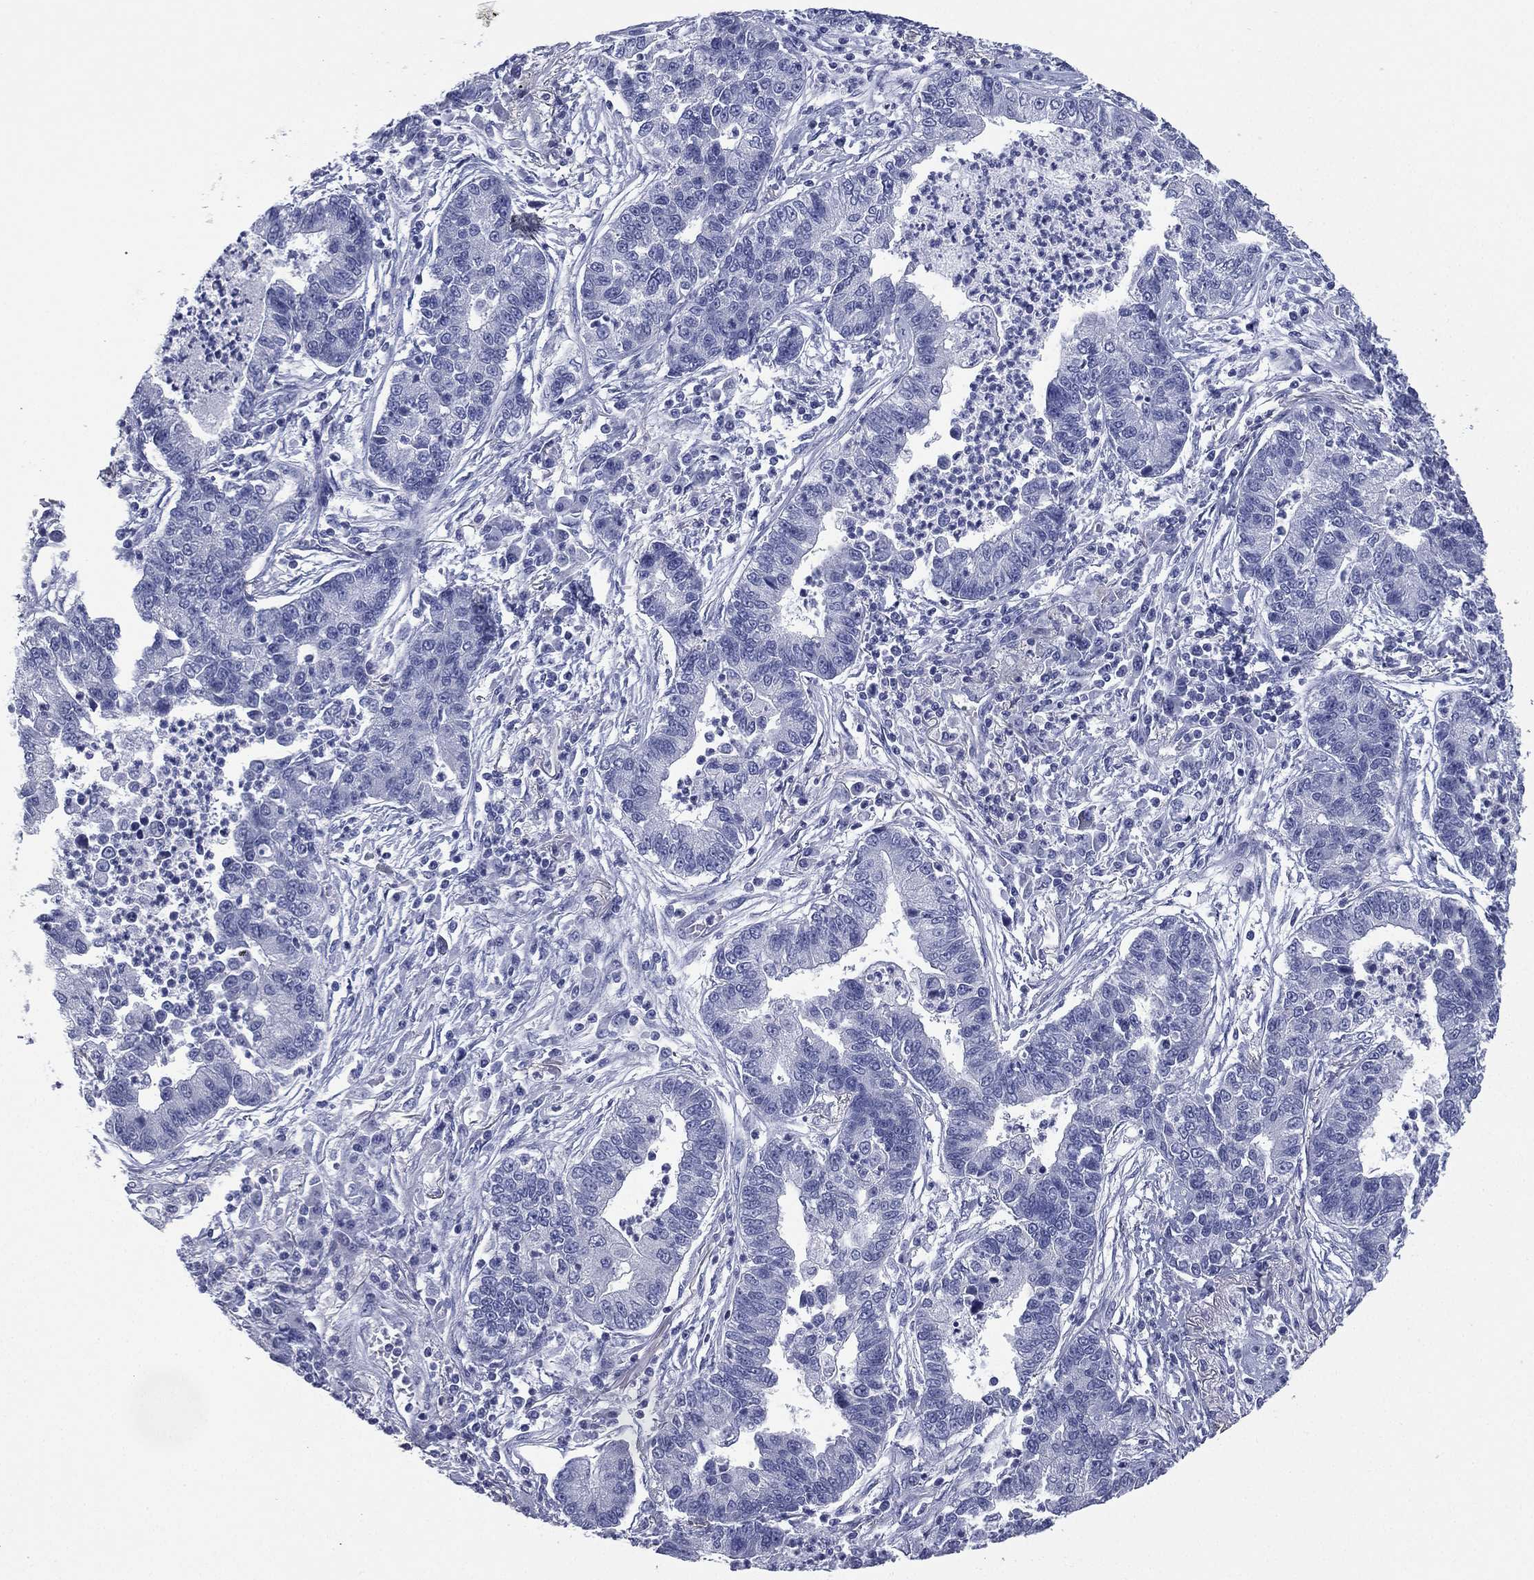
{"staining": {"intensity": "negative", "quantity": "none", "location": "none"}, "tissue": "lung cancer", "cell_type": "Tumor cells", "image_type": "cancer", "snomed": [{"axis": "morphology", "description": "Adenocarcinoma, NOS"}, {"axis": "topography", "description": "Lung"}], "caption": "Tumor cells are negative for protein expression in human adenocarcinoma (lung). The staining was performed using DAB to visualize the protein expression in brown, while the nuclei were stained in blue with hematoxylin (Magnification: 20x).", "gene": "FCER2", "patient": {"sex": "female", "age": 57}}